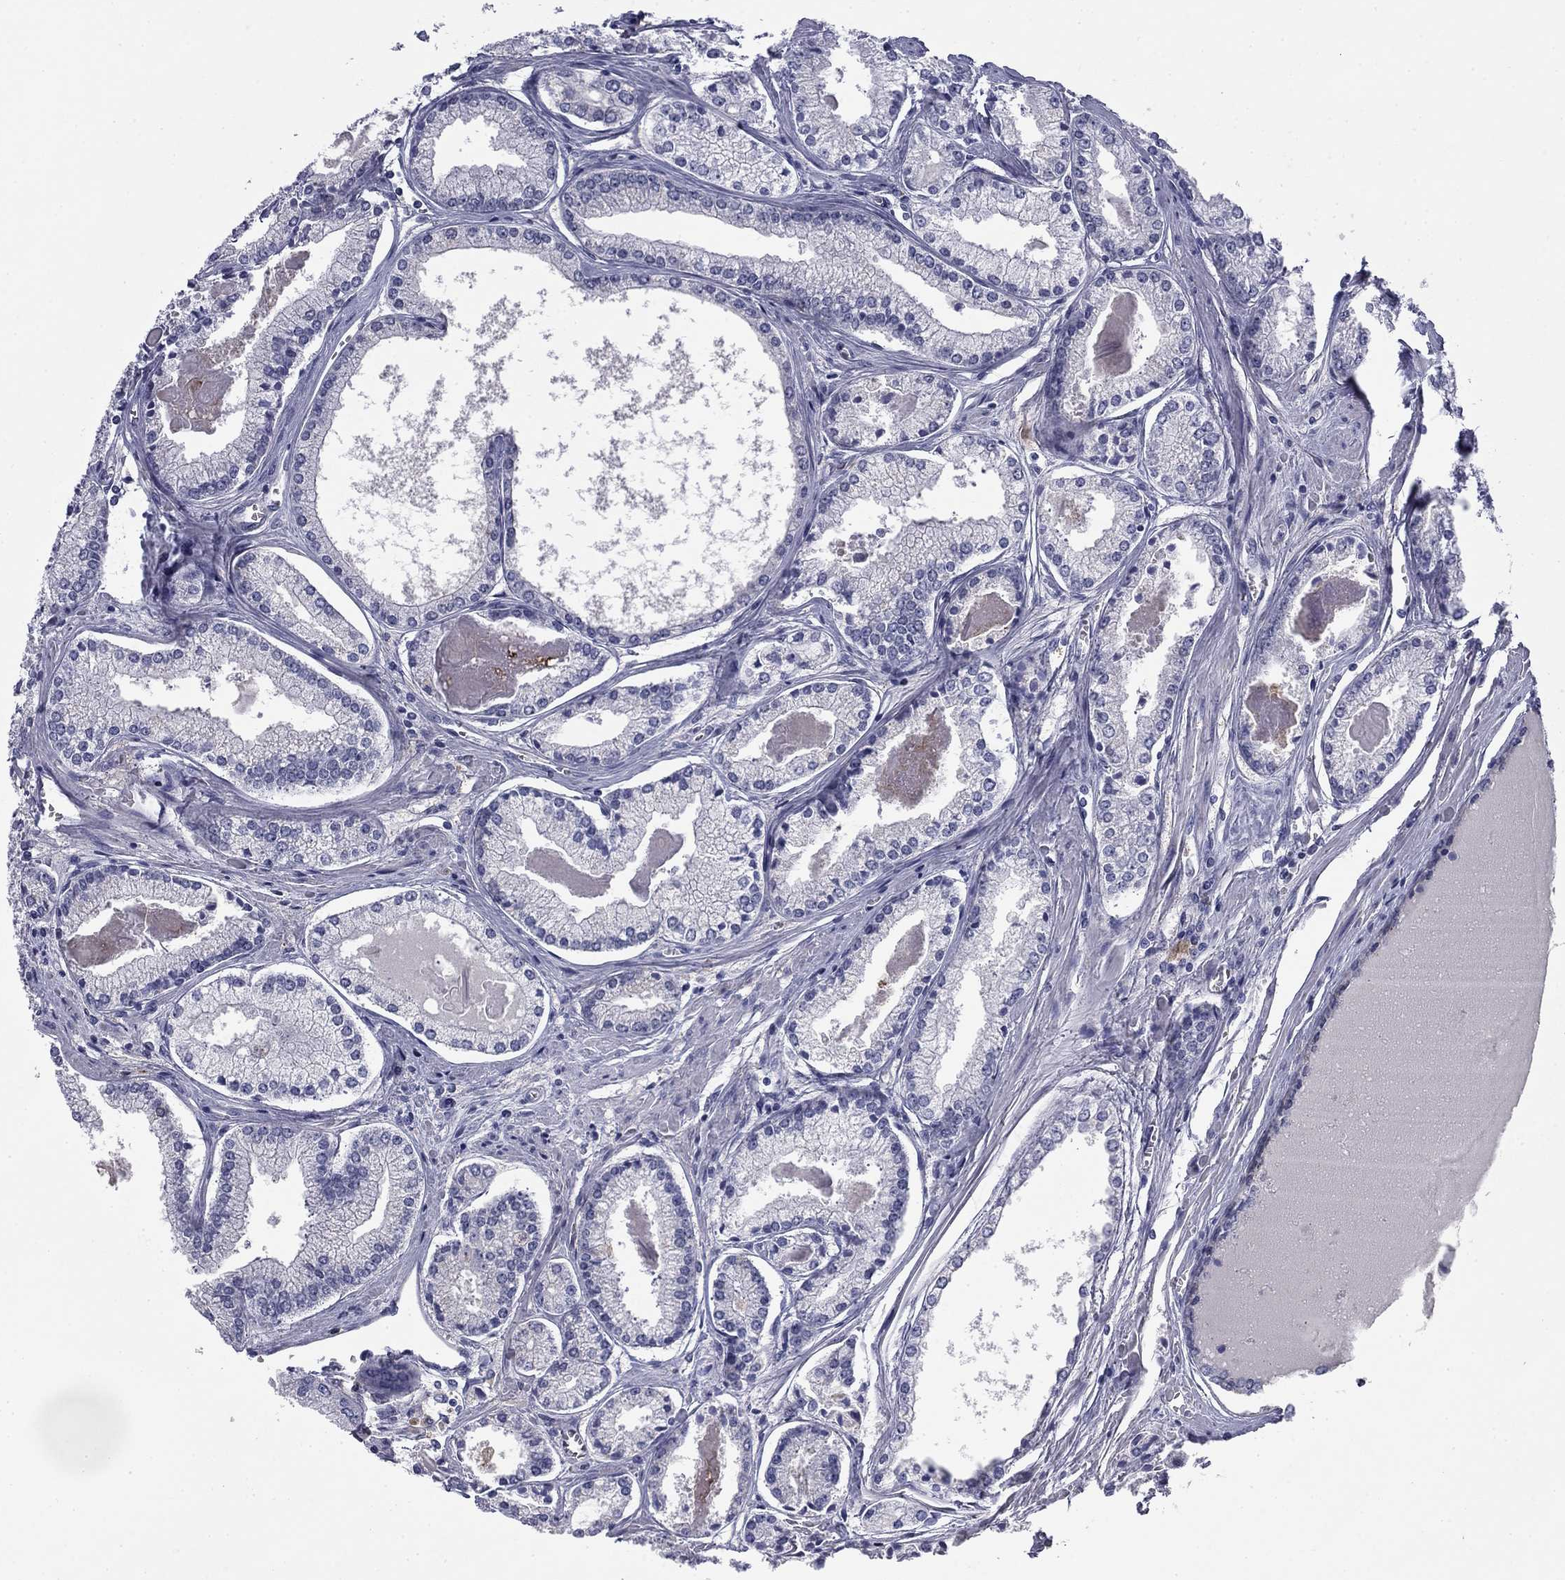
{"staining": {"intensity": "negative", "quantity": "none", "location": "none"}, "tissue": "prostate cancer", "cell_type": "Tumor cells", "image_type": "cancer", "snomed": [{"axis": "morphology", "description": "Adenocarcinoma, NOS"}, {"axis": "topography", "description": "Prostate"}], "caption": "Photomicrograph shows no significant protein positivity in tumor cells of prostate cancer.", "gene": "BCL2L14", "patient": {"sex": "male", "age": 72}}